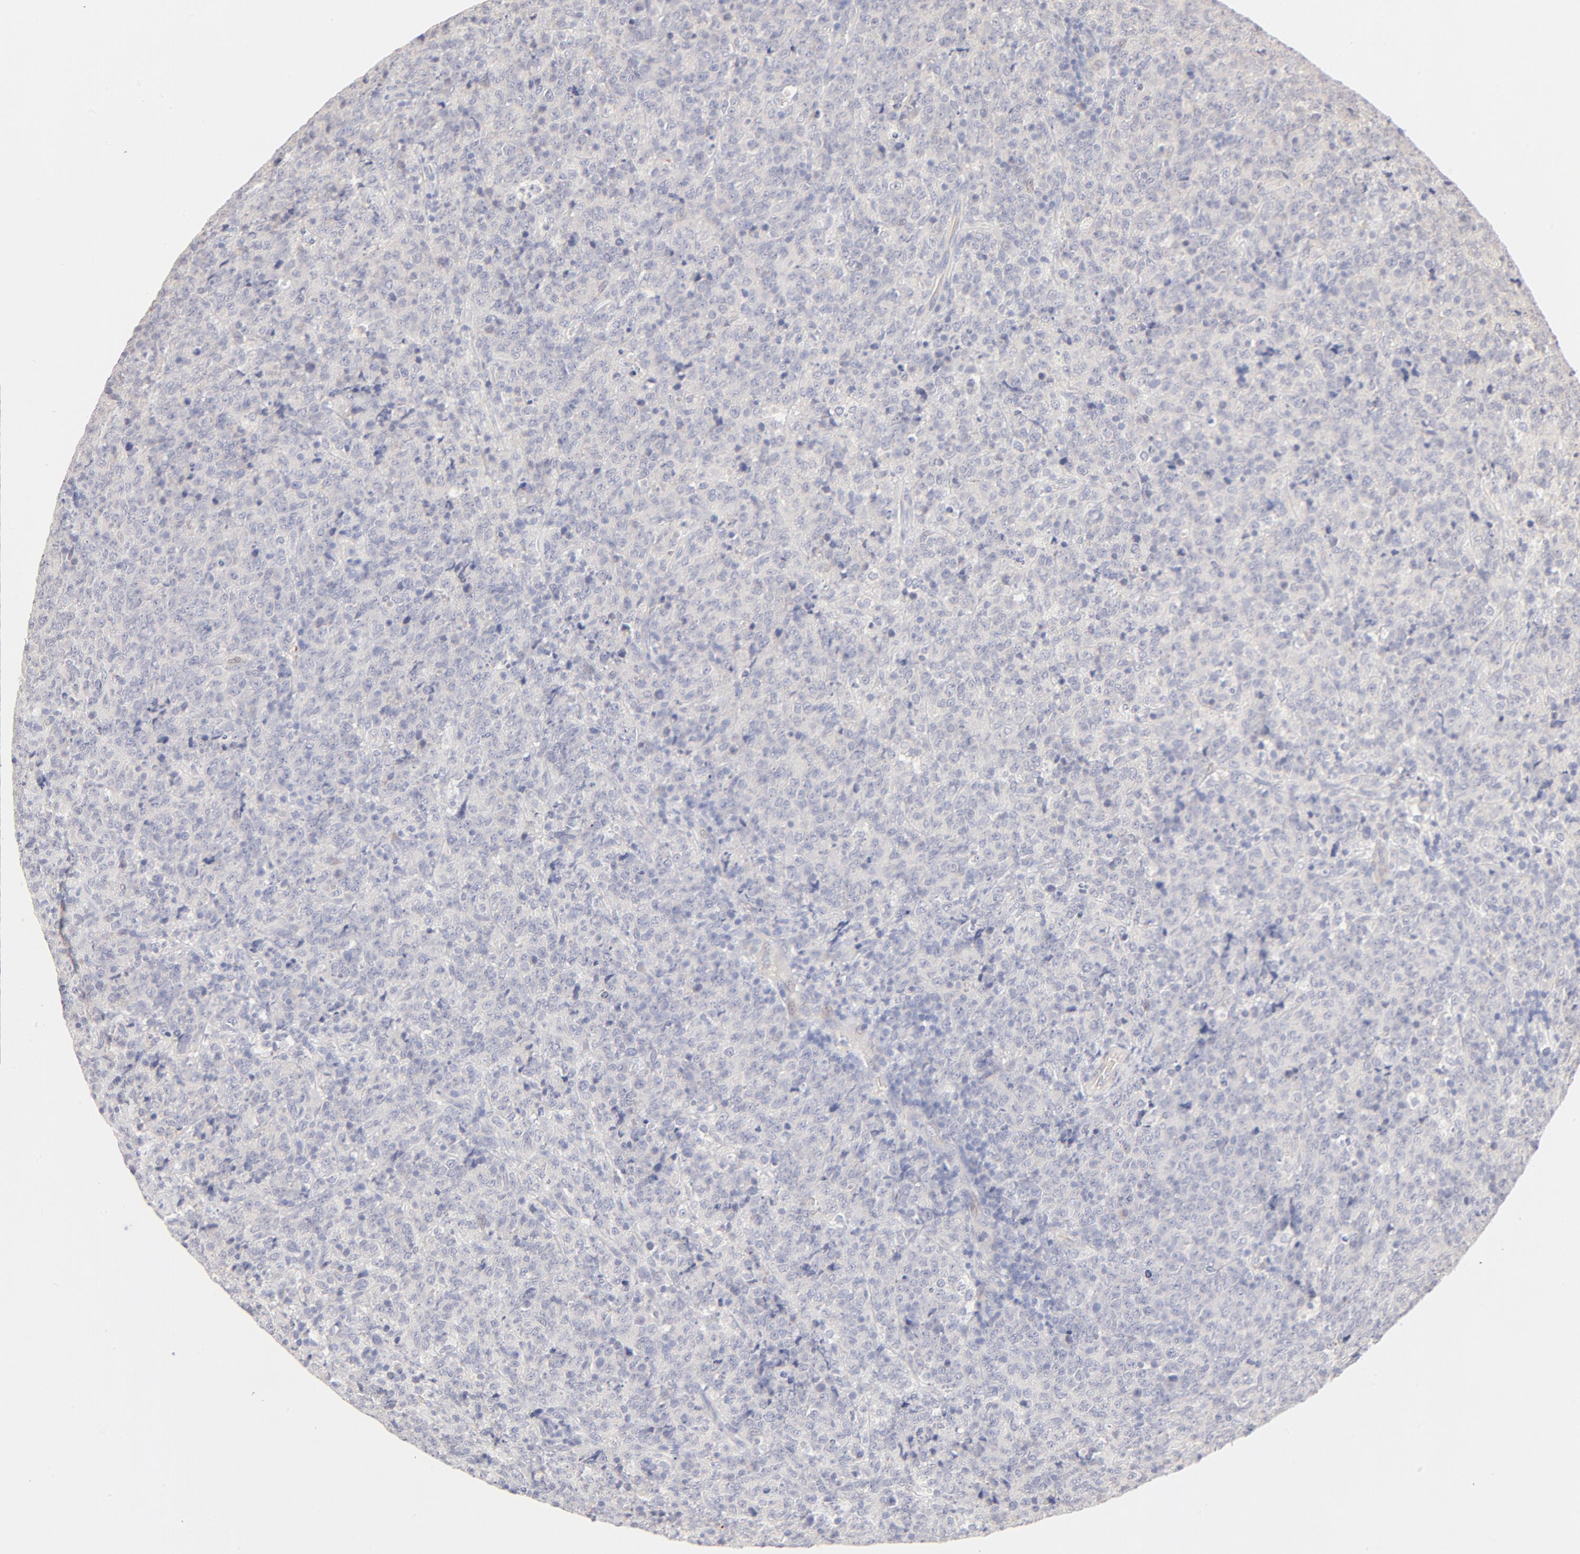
{"staining": {"intensity": "negative", "quantity": "none", "location": "none"}, "tissue": "lymphoma", "cell_type": "Tumor cells", "image_type": "cancer", "snomed": [{"axis": "morphology", "description": "Malignant lymphoma, non-Hodgkin's type, High grade"}, {"axis": "topography", "description": "Tonsil"}], "caption": "Micrograph shows no significant protein expression in tumor cells of lymphoma.", "gene": "NKX2-2", "patient": {"sex": "female", "age": 36}}